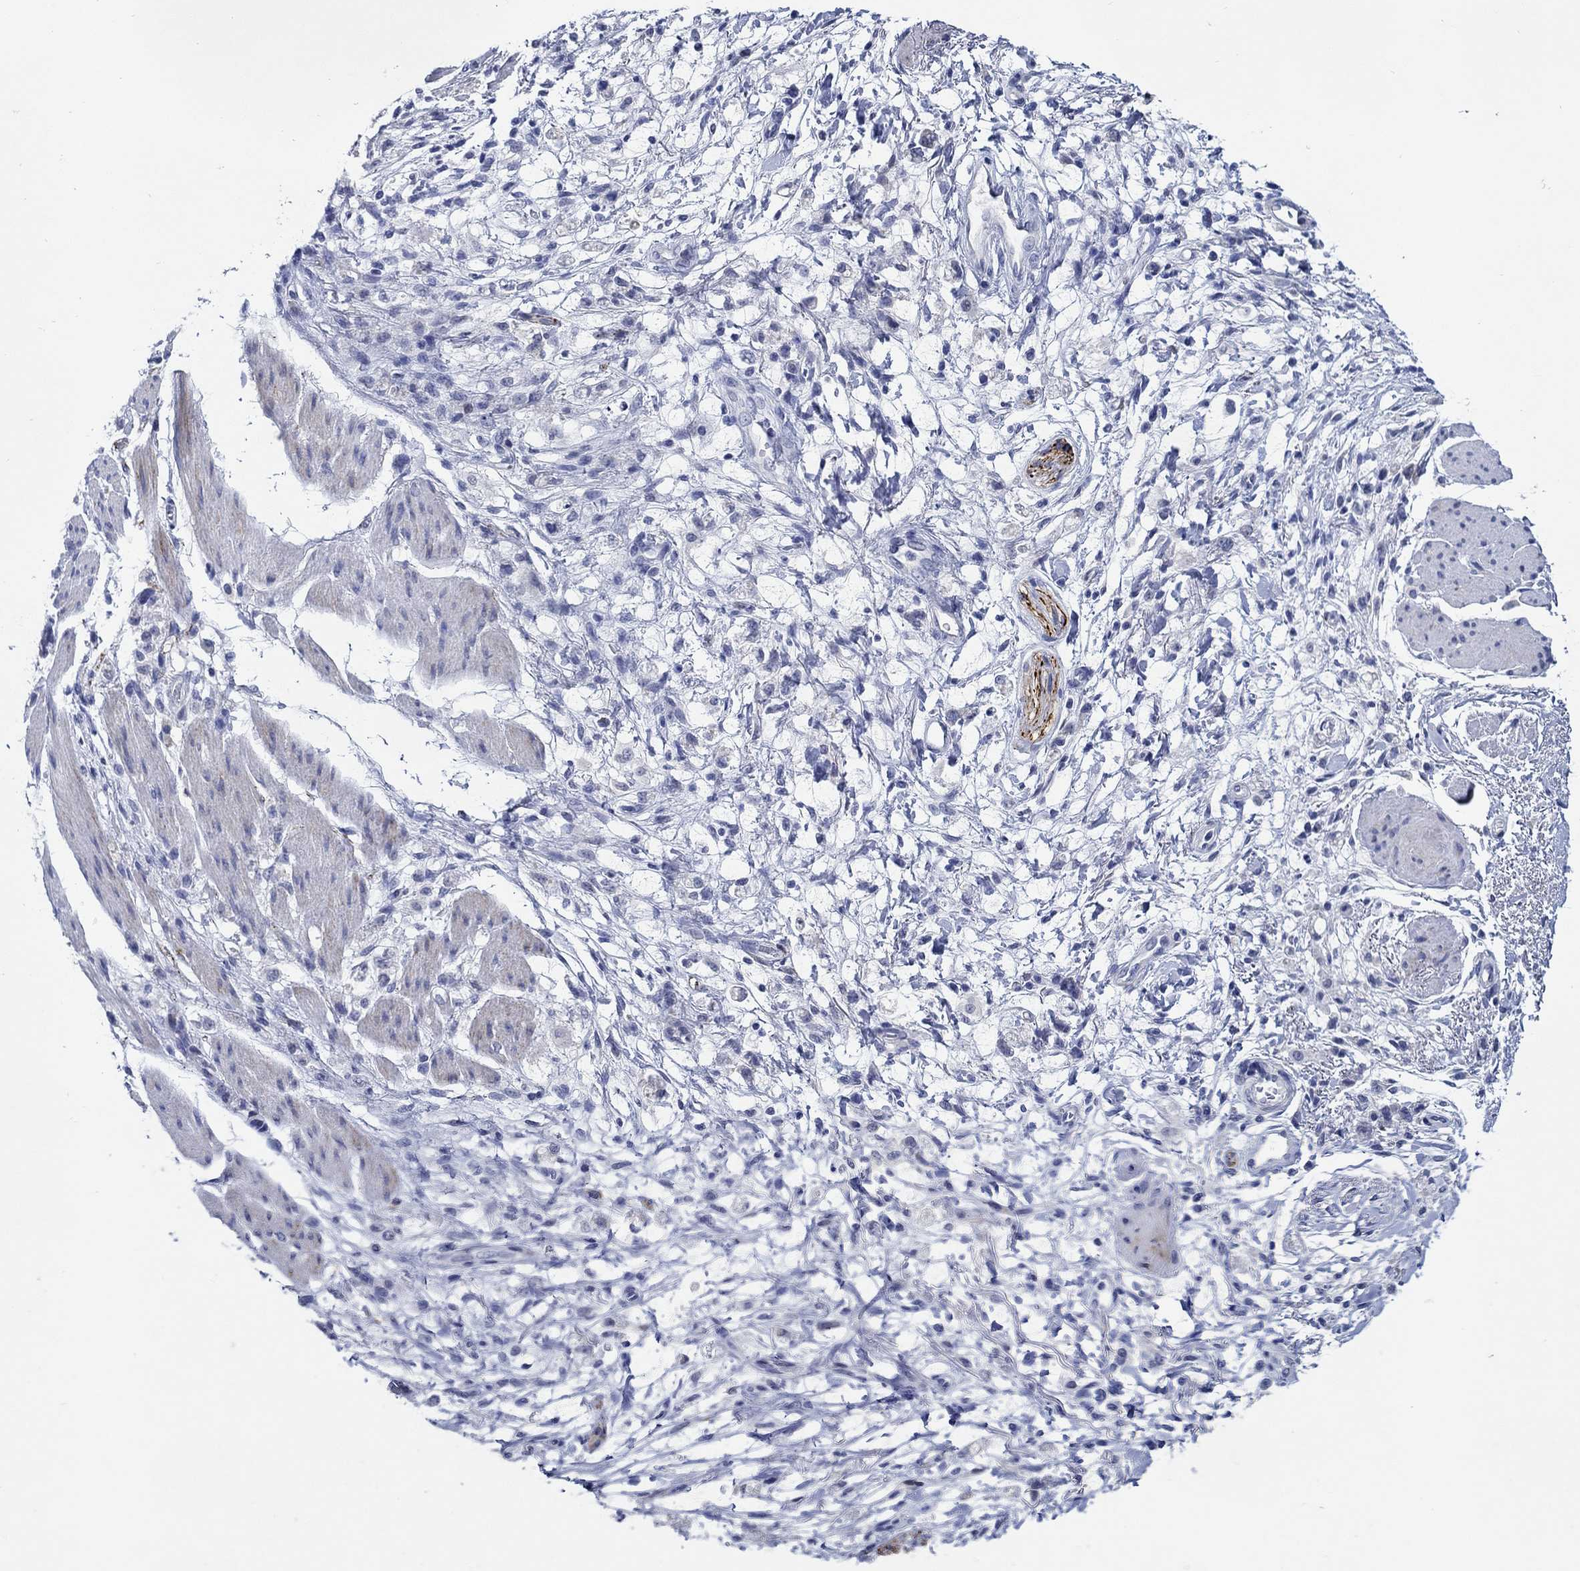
{"staining": {"intensity": "negative", "quantity": "none", "location": "none"}, "tissue": "stomach cancer", "cell_type": "Tumor cells", "image_type": "cancer", "snomed": [{"axis": "morphology", "description": "Adenocarcinoma, NOS"}, {"axis": "topography", "description": "Stomach"}], "caption": "Tumor cells are negative for brown protein staining in stomach cancer (adenocarcinoma). (DAB (3,3'-diaminobenzidine) immunohistochemistry visualized using brightfield microscopy, high magnification).", "gene": "MC2R", "patient": {"sex": "female", "age": 60}}